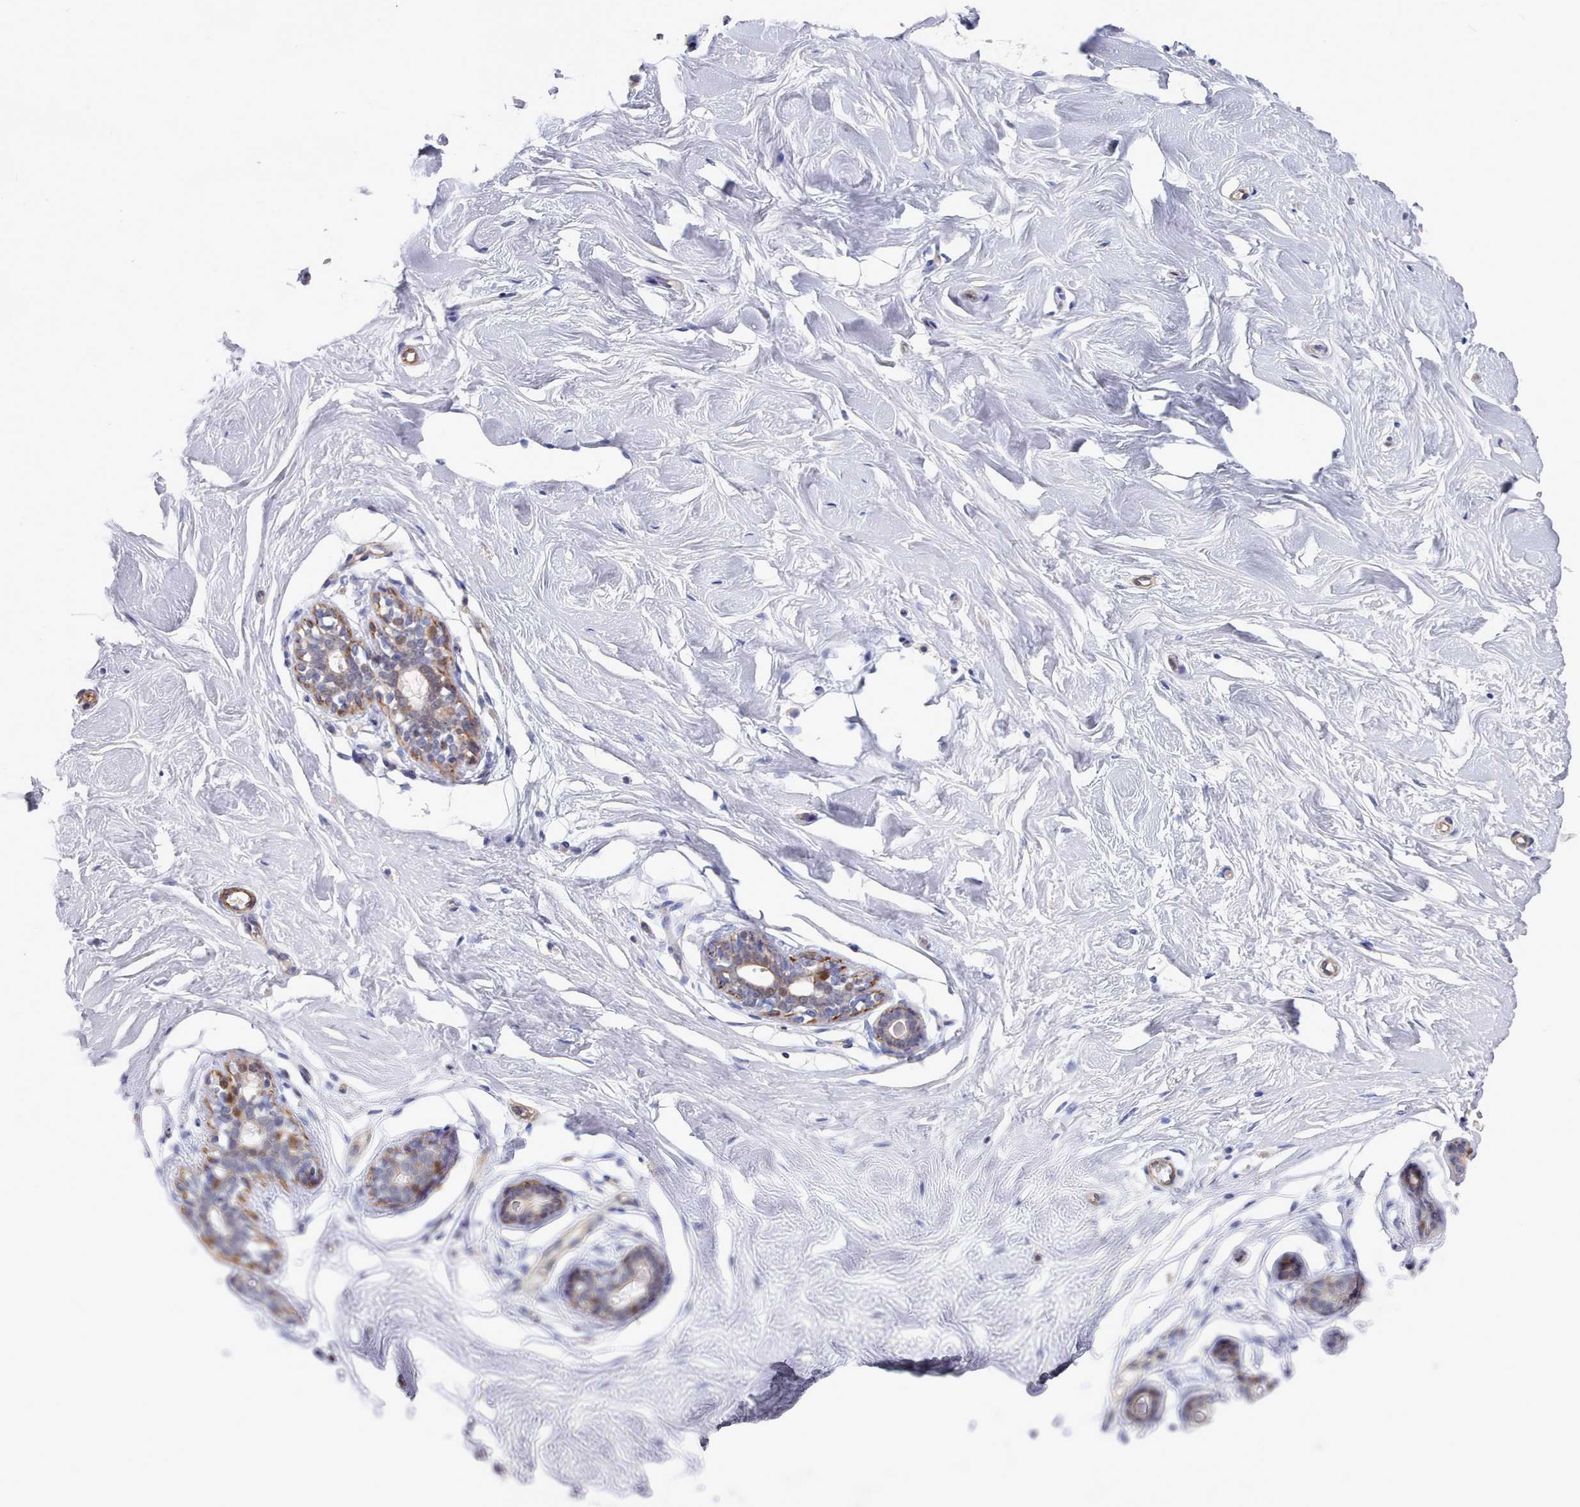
{"staining": {"intensity": "negative", "quantity": "none", "location": "none"}, "tissue": "breast", "cell_type": "Adipocytes", "image_type": "normal", "snomed": [{"axis": "morphology", "description": "Normal tissue, NOS"}, {"axis": "topography", "description": "Breast"}], "caption": "Micrograph shows no significant protein staining in adipocytes of unremarkable breast.", "gene": "G6PC1", "patient": {"sex": "female", "age": 23}}